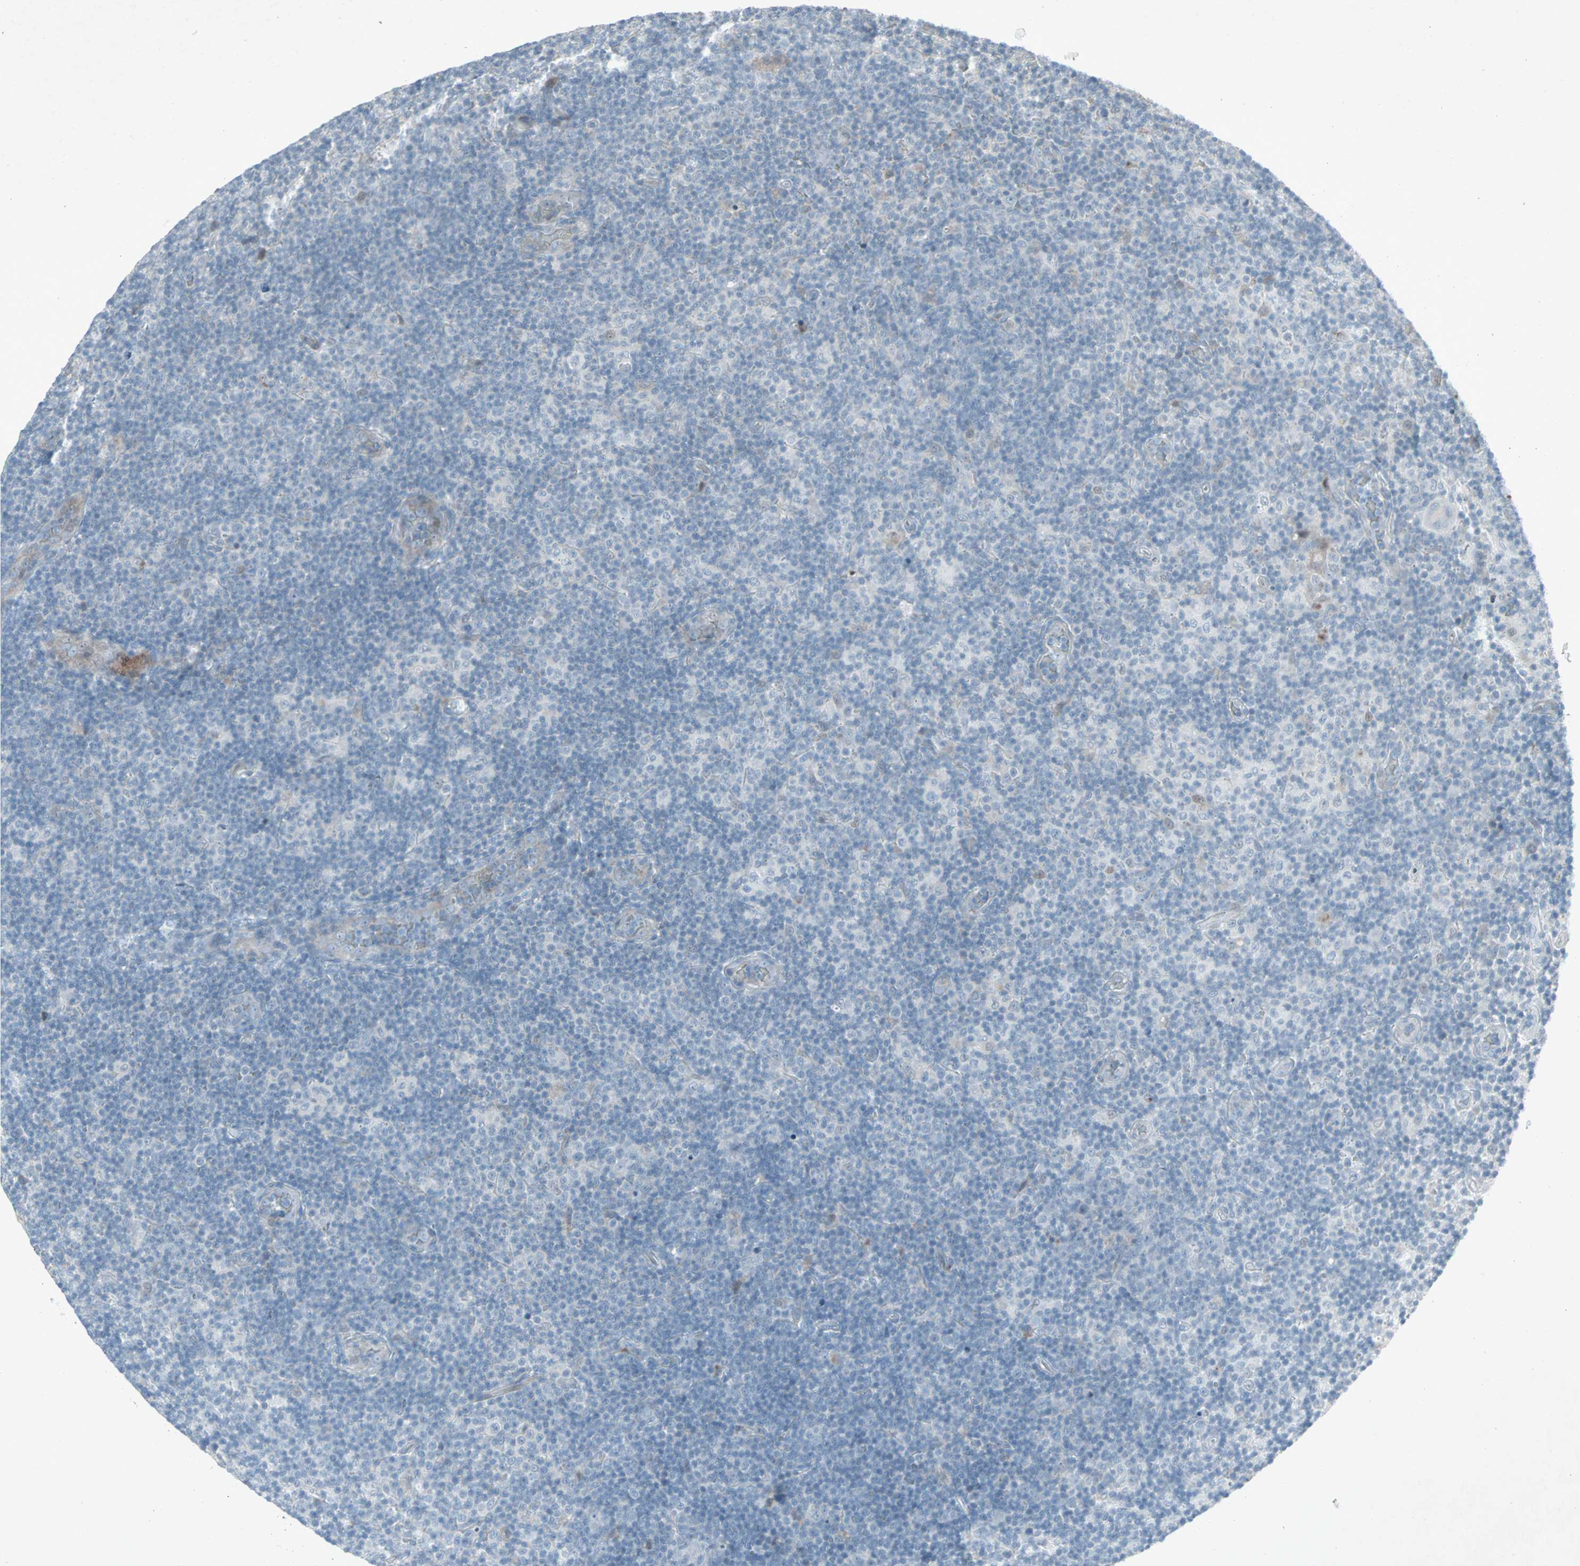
{"staining": {"intensity": "negative", "quantity": "none", "location": "none"}, "tissue": "lymphoma", "cell_type": "Tumor cells", "image_type": "cancer", "snomed": [{"axis": "morphology", "description": "Malignant lymphoma, non-Hodgkin's type, Low grade"}, {"axis": "topography", "description": "Lymph node"}], "caption": "There is no significant staining in tumor cells of lymphoma.", "gene": "LANCL3", "patient": {"sex": "male", "age": 83}}